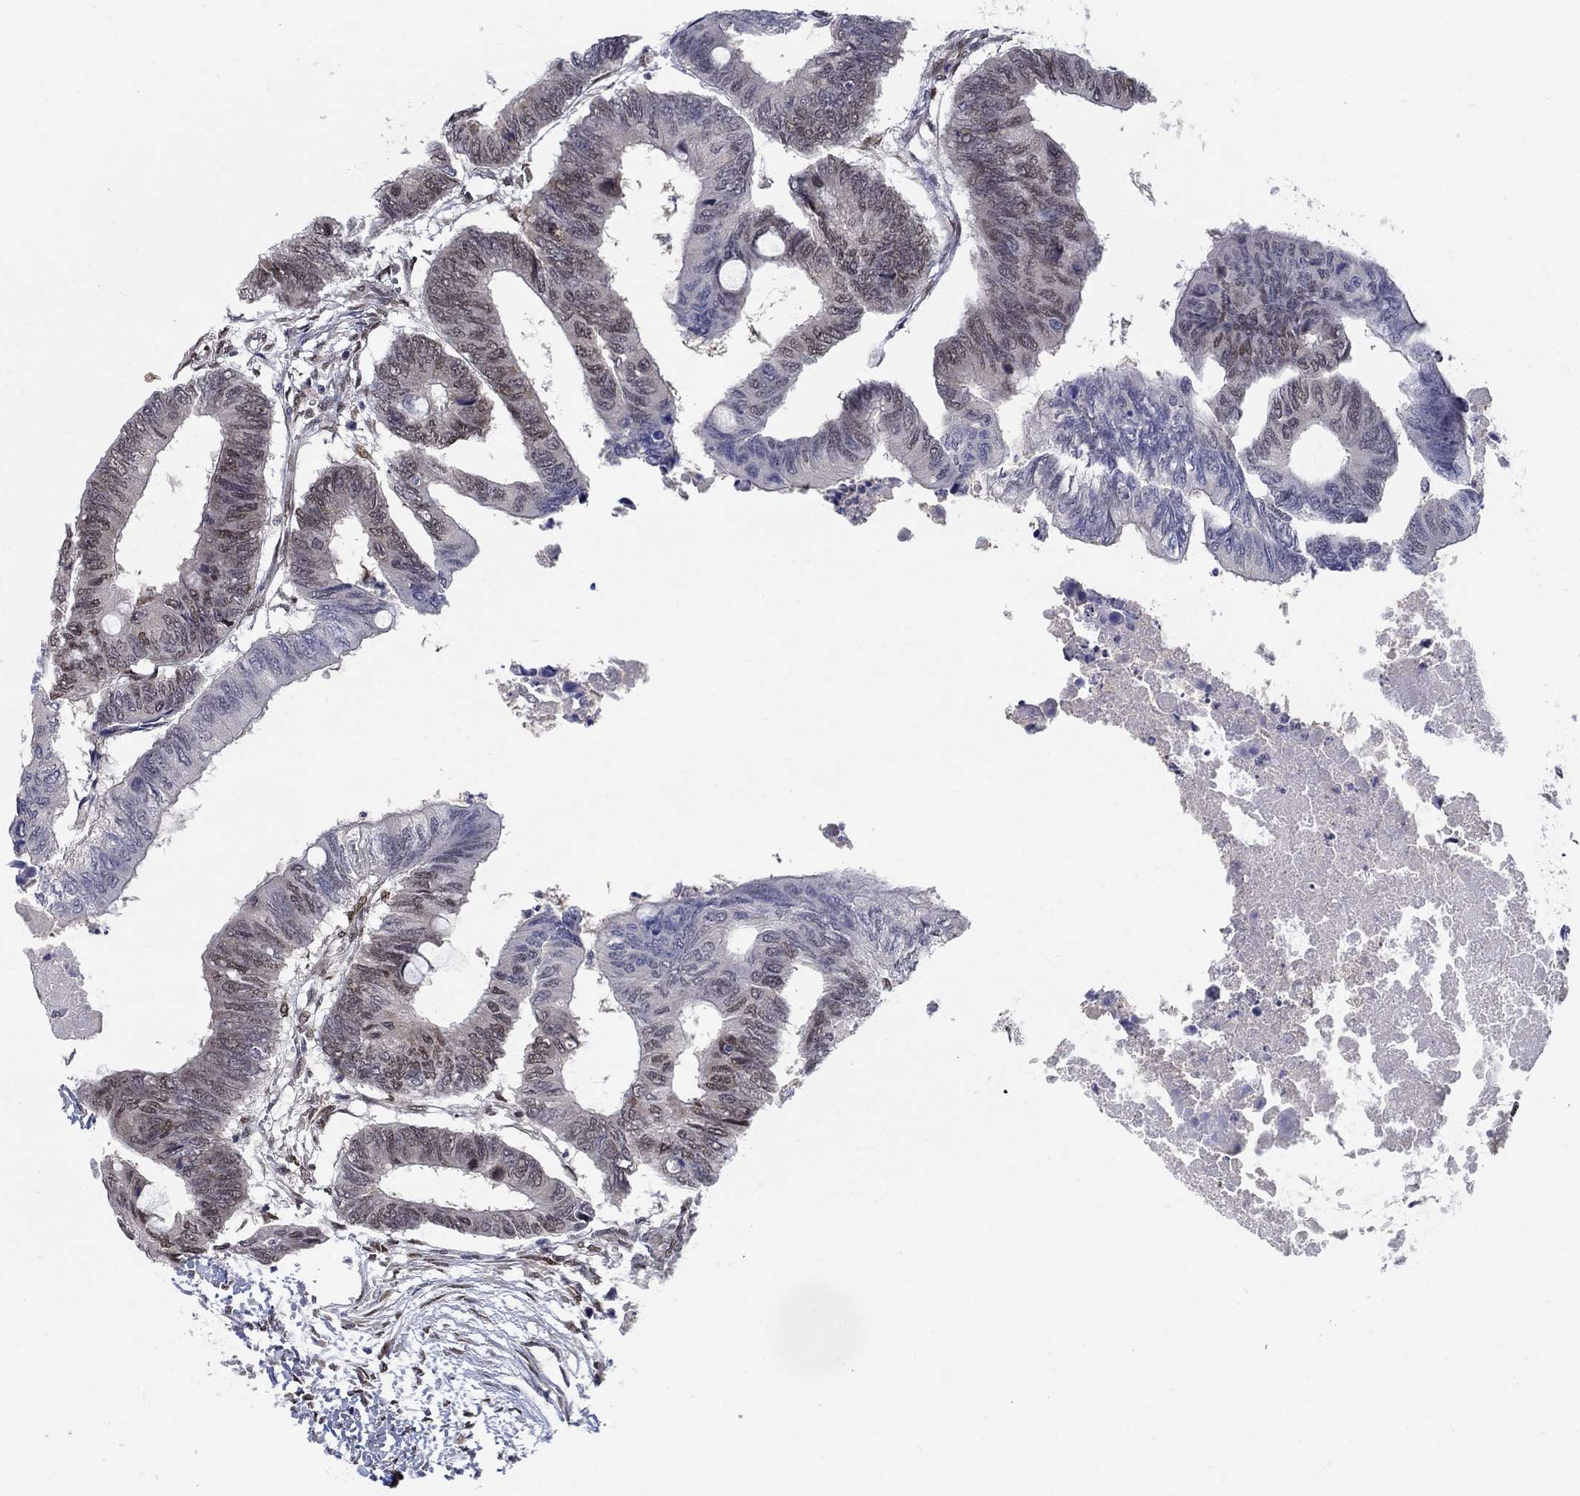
{"staining": {"intensity": "moderate", "quantity": "25%-75%", "location": "nuclear"}, "tissue": "colorectal cancer", "cell_type": "Tumor cells", "image_type": "cancer", "snomed": [{"axis": "morphology", "description": "Normal tissue, NOS"}, {"axis": "morphology", "description": "Adenocarcinoma, NOS"}, {"axis": "topography", "description": "Rectum"}, {"axis": "topography", "description": "Peripheral nerve tissue"}], "caption": "A high-resolution image shows immunohistochemistry staining of colorectal cancer, which reveals moderate nuclear positivity in about 25%-75% of tumor cells. (Stains: DAB in brown, nuclei in blue, Microscopy: brightfield microscopy at high magnification).", "gene": "CENPE", "patient": {"sex": "male", "age": 92}}